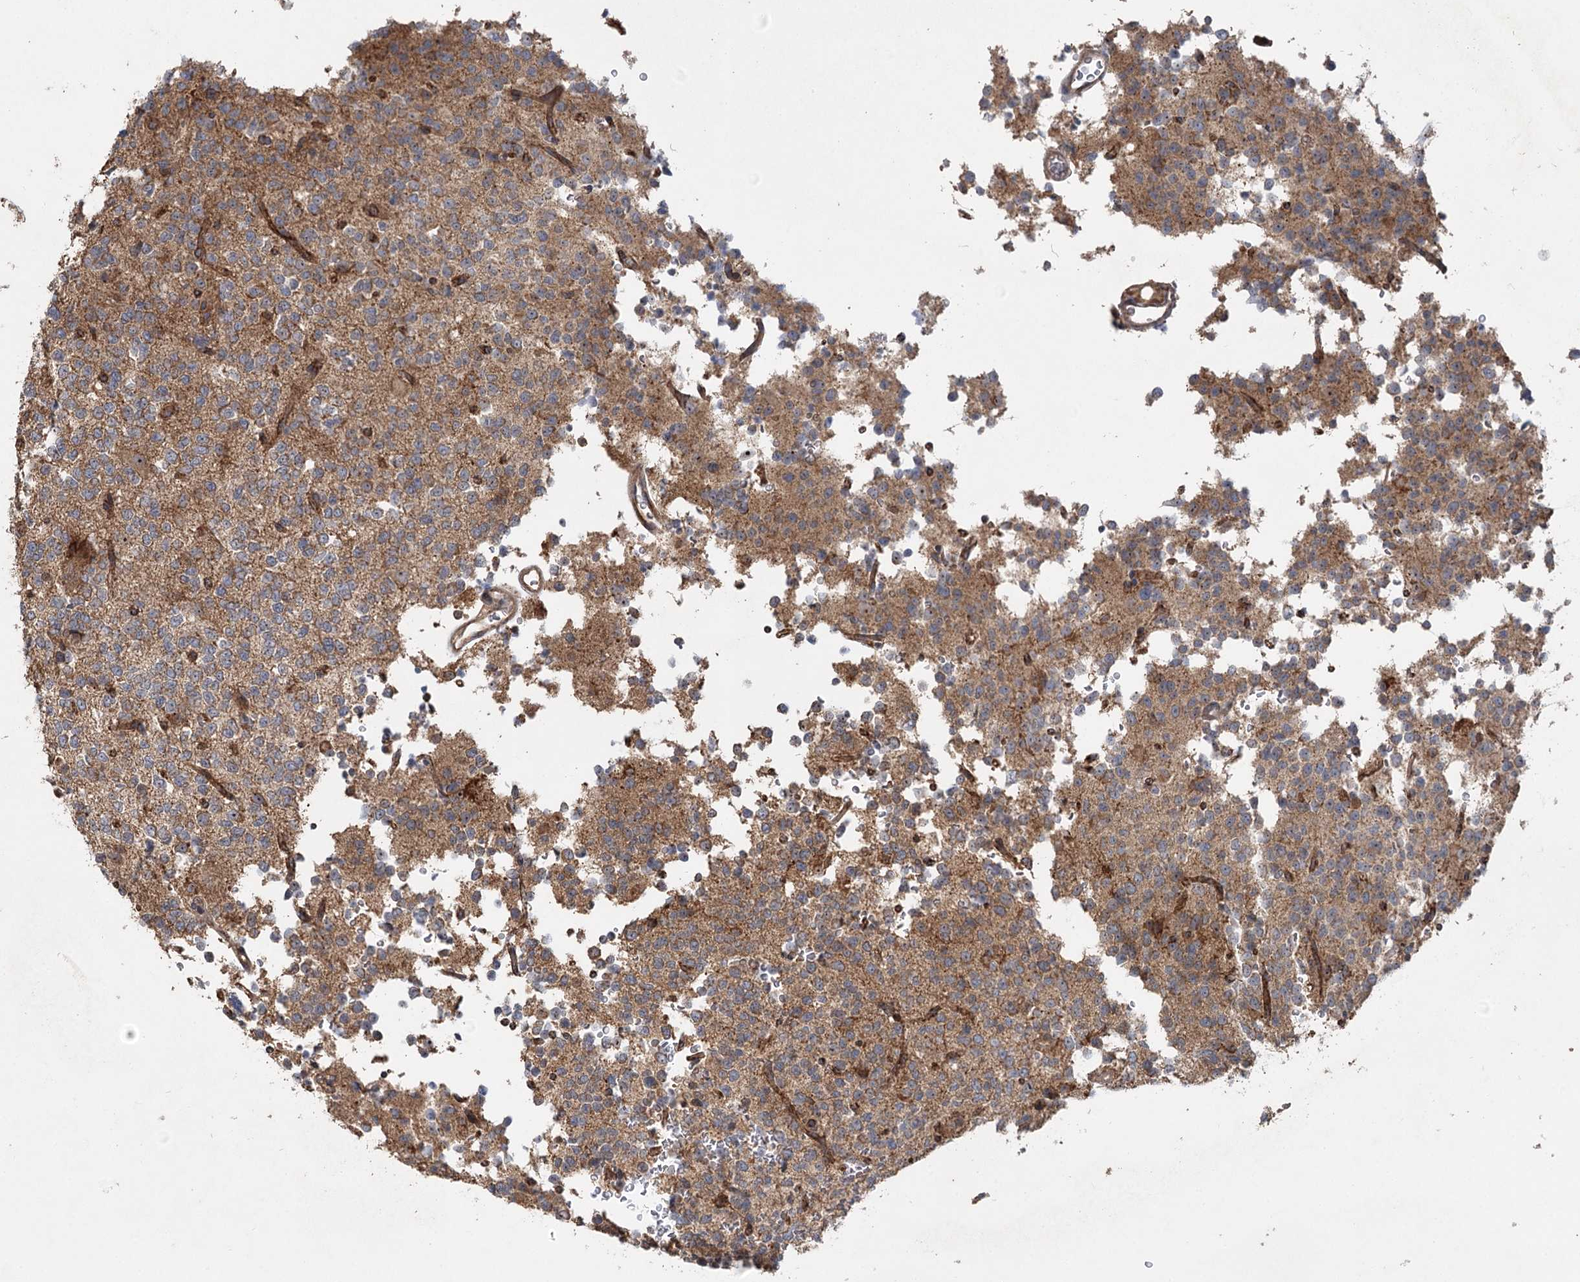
{"staining": {"intensity": "moderate", "quantity": ">75%", "location": "cytoplasmic/membranous"}, "tissue": "glioma", "cell_type": "Tumor cells", "image_type": "cancer", "snomed": [{"axis": "morphology", "description": "Glioma, malignant, High grade"}, {"axis": "topography", "description": "Brain"}], "caption": "Glioma stained with a protein marker reveals moderate staining in tumor cells.", "gene": "RAPGEF6", "patient": {"sex": "female", "age": 62}}